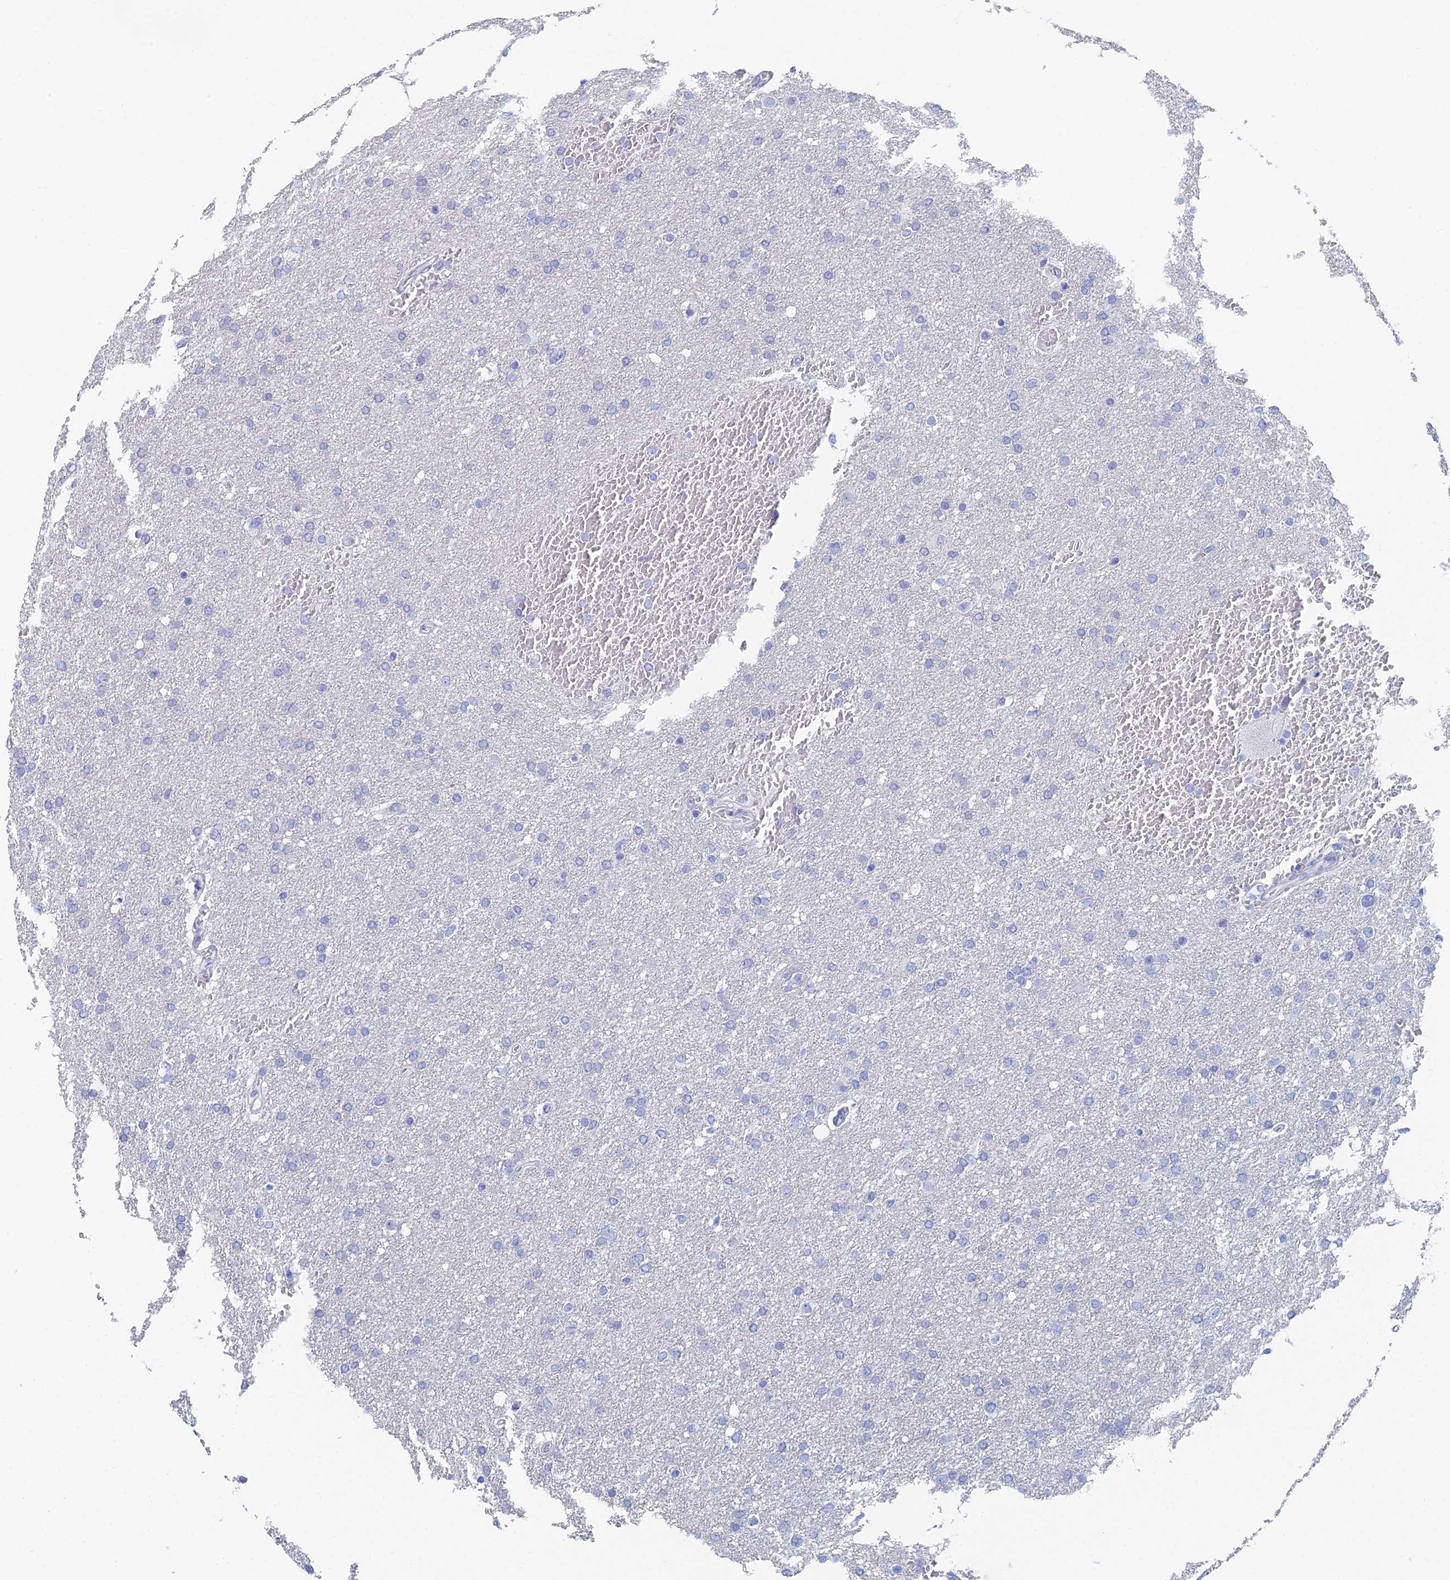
{"staining": {"intensity": "negative", "quantity": "none", "location": "none"}, "tissue": "glioma", "cell_type": "Tumor cells", "image_type": "cancer", "snomed": [{"axis": "morphology", "description": "Glioma, malignant, High grade"}, {"axis": "topography", "description": "Cerebral cortex"}], "caption": "An immunohistochemistry micrograph of malignant glioma (high-grade) is shown. There is no staining in tumor cells of malignant glioma (high-grade).", "gene": "DRGX", "patient": {"sex": "female", "age": 36}}